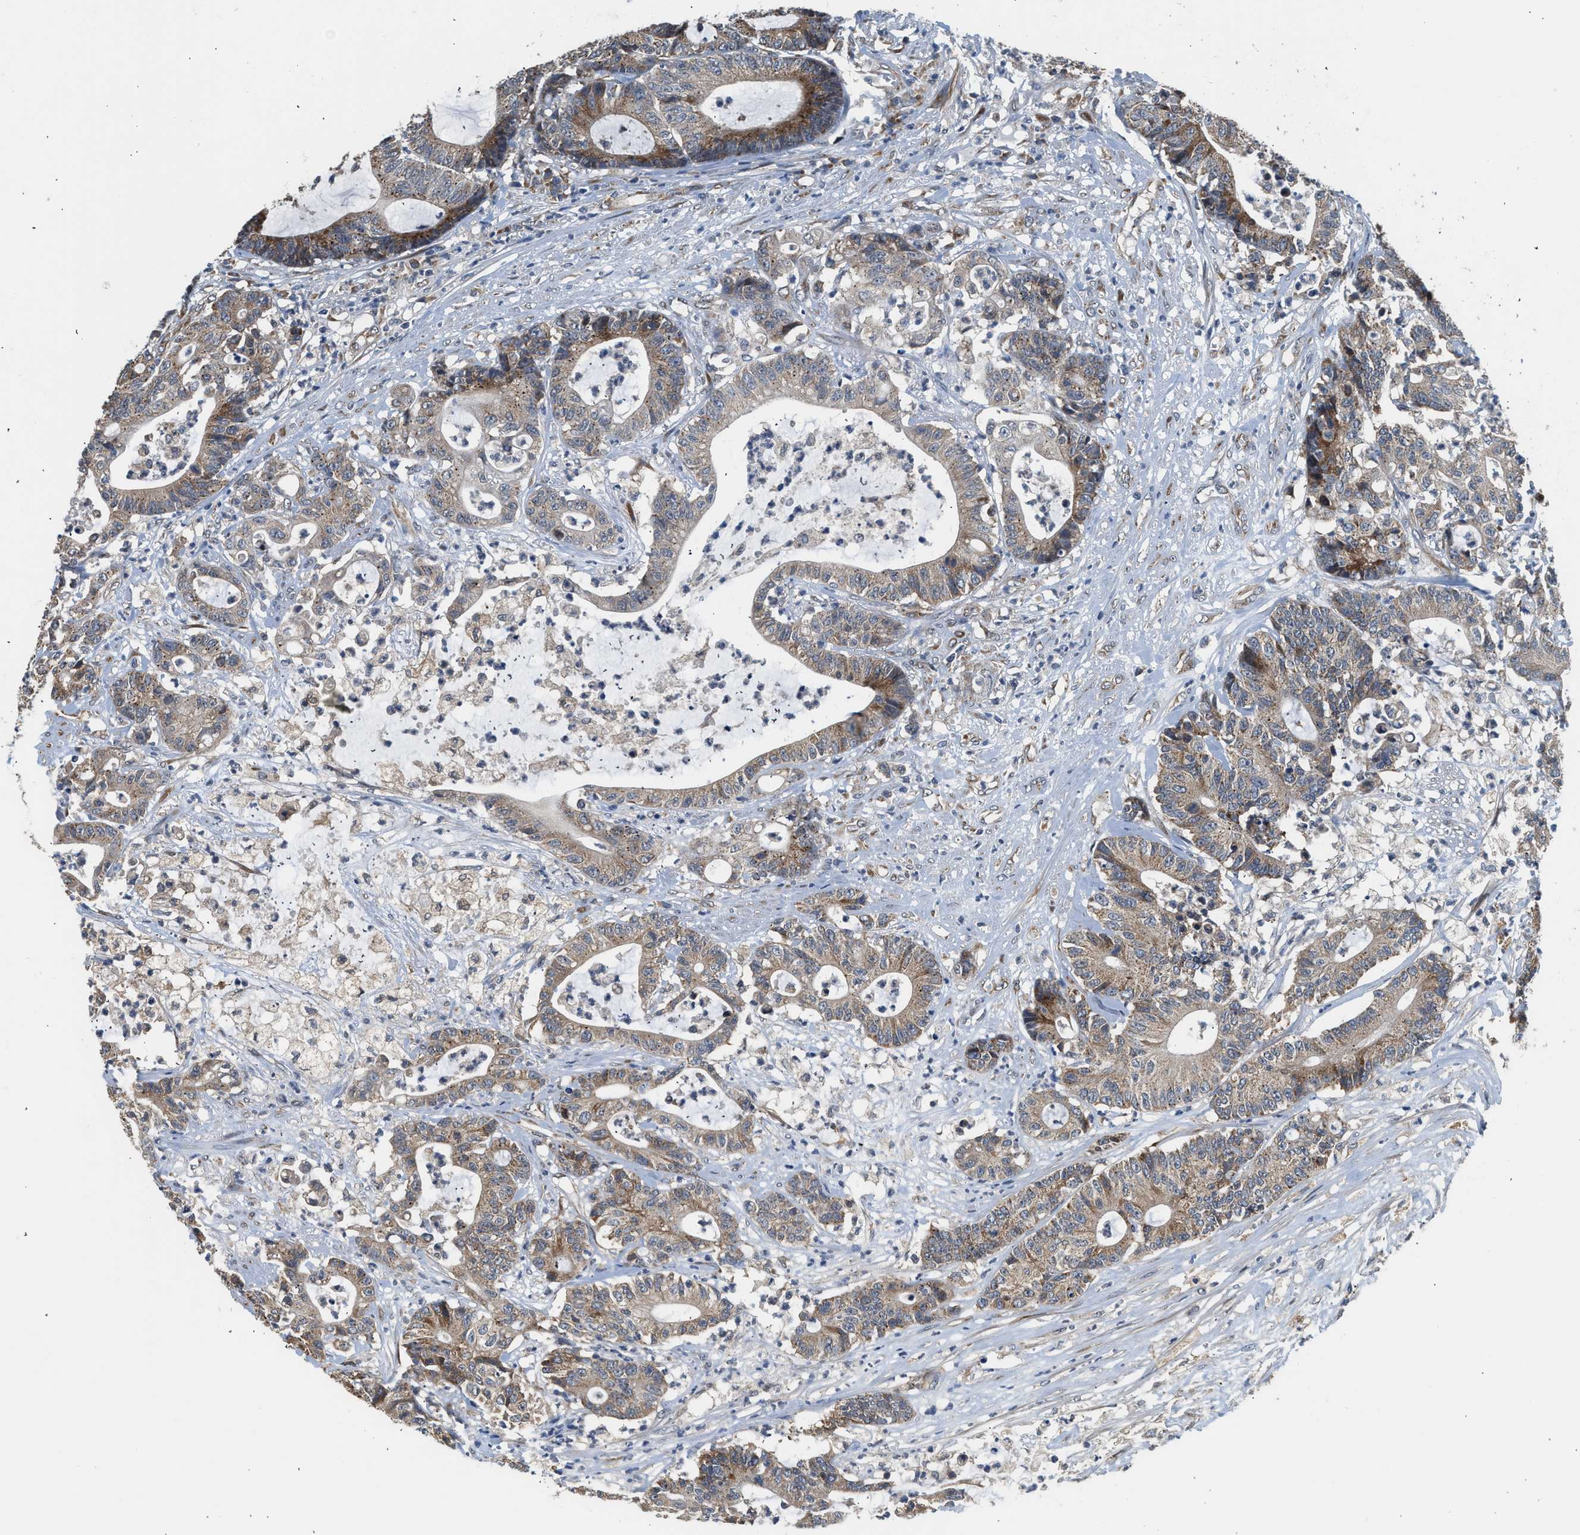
{"staining": {"intensity": "moderate", "quantity": ">75%", "location": "cytoplasmic/membranous"}, "tissue": "colorectal cancer", "cell_type": "Tumor cells", "image_type": "cancer", "snomed": [{"axis": "morphology", "description": "Adenocarcinoma, NOS"}, {"axis": "topography", "description": "Colon"}], "caption": "High-power microscopy captured an immunohistochemistry (IHC) micrograph of colorectal cancer, revealing moderate cytoplasmic/membranous expression in approximately >75% of tumor cells.", "gene": "POLG2", "patient": {"sex": "female", "age": 84}}